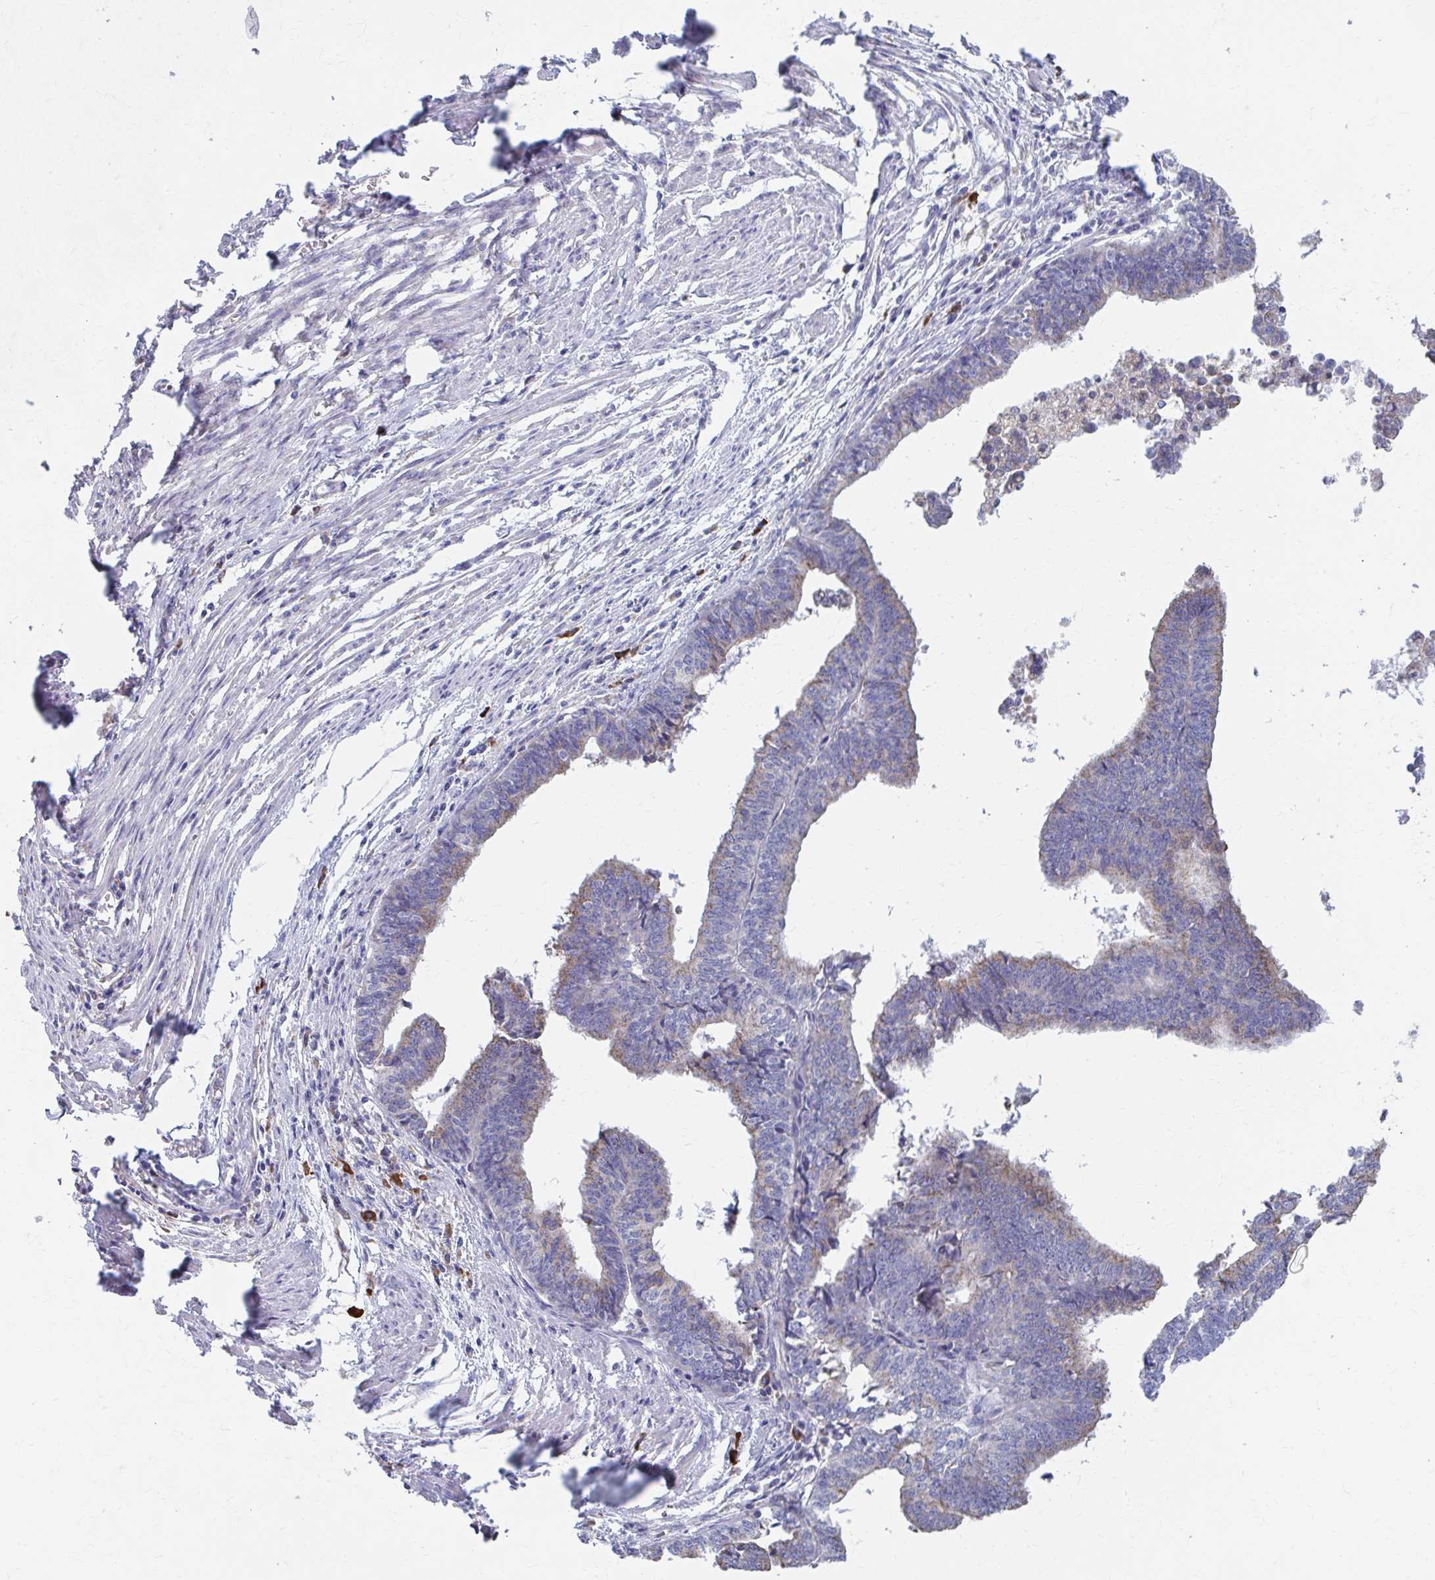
{"staining": {"intensity": "weak", "quantity": "<25%", "location": "cytoplasmic/membranous"}, "tissue": "endometrial cancer", "cell_type": "Tumor cells", "image_type": "cancer", "snomed": [{"axis": "morphology", "description": "Adenocarcinoma, NOS"}, {"axis": "topography", "description": "Endometrium"}], "caption": "This is an IHC histopathology image of endometrial cancer. There is no staining in tumor cells.", "gene": "FKBP2", "patient": {"sex": "female", "age": 65}}